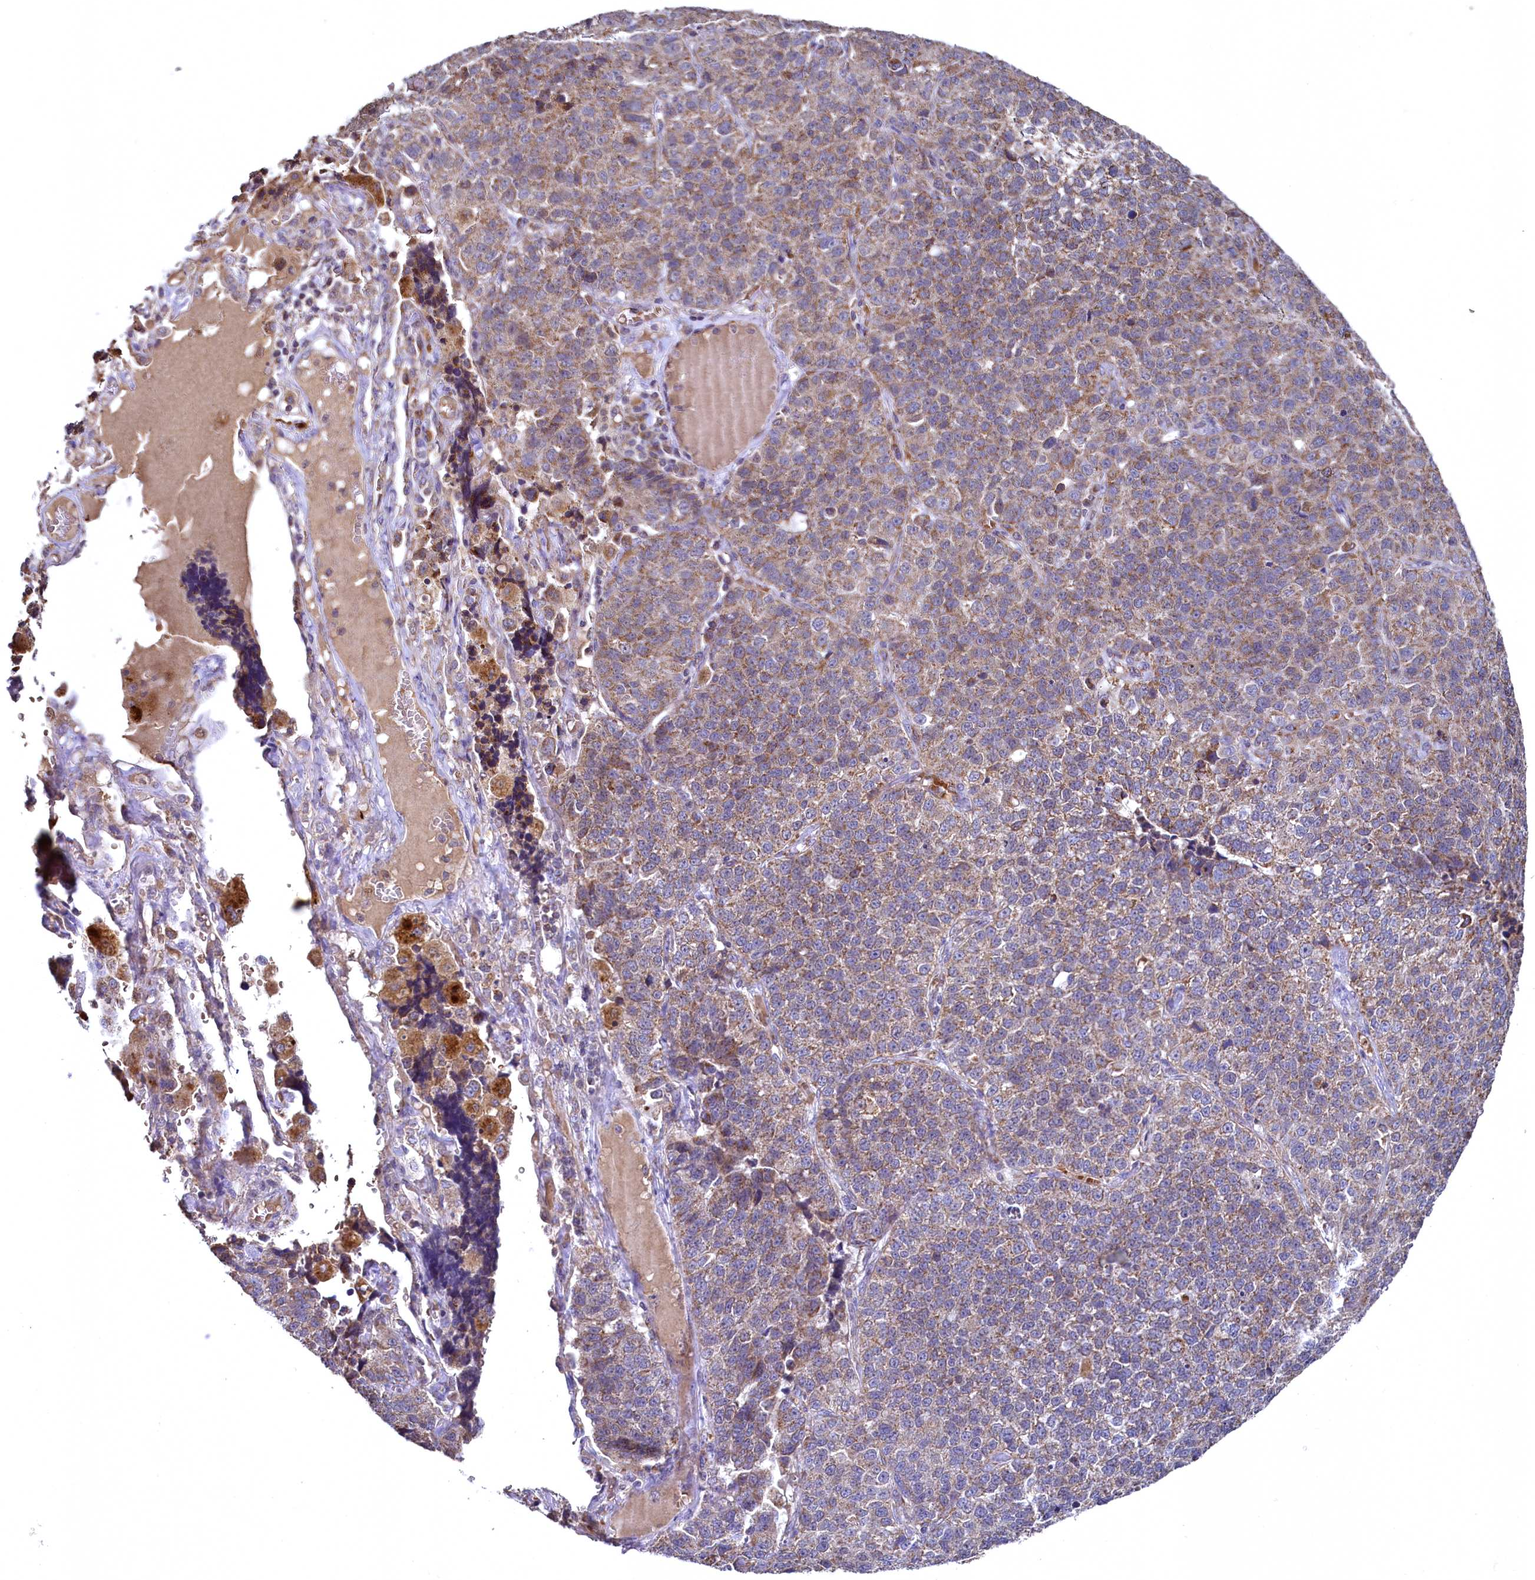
{"staining": {"intensity": "moderate", "quantity": "25%-75%", "location": "cytoplasmic/membranous"}, "tissue": "lung cancer", "cell_type": "Tumor cells", "image_type": "cancer", "snomed": [{"axis": "morphology", "description": "Adenocarcinoma, NOS"}, {"axis": "topography", "description": "Lung"}], "caption": "Immunohistochemical staining of human lung adenocarcinoma displays medium levels of moderate cytoplasmic/membranous expression in about 25%-75% of tumor cells. (DAB = brown stain, brightfield microscopy at high magnification).", "gene": "METTL4", "patient": {"sex": "male", "age": 49}}